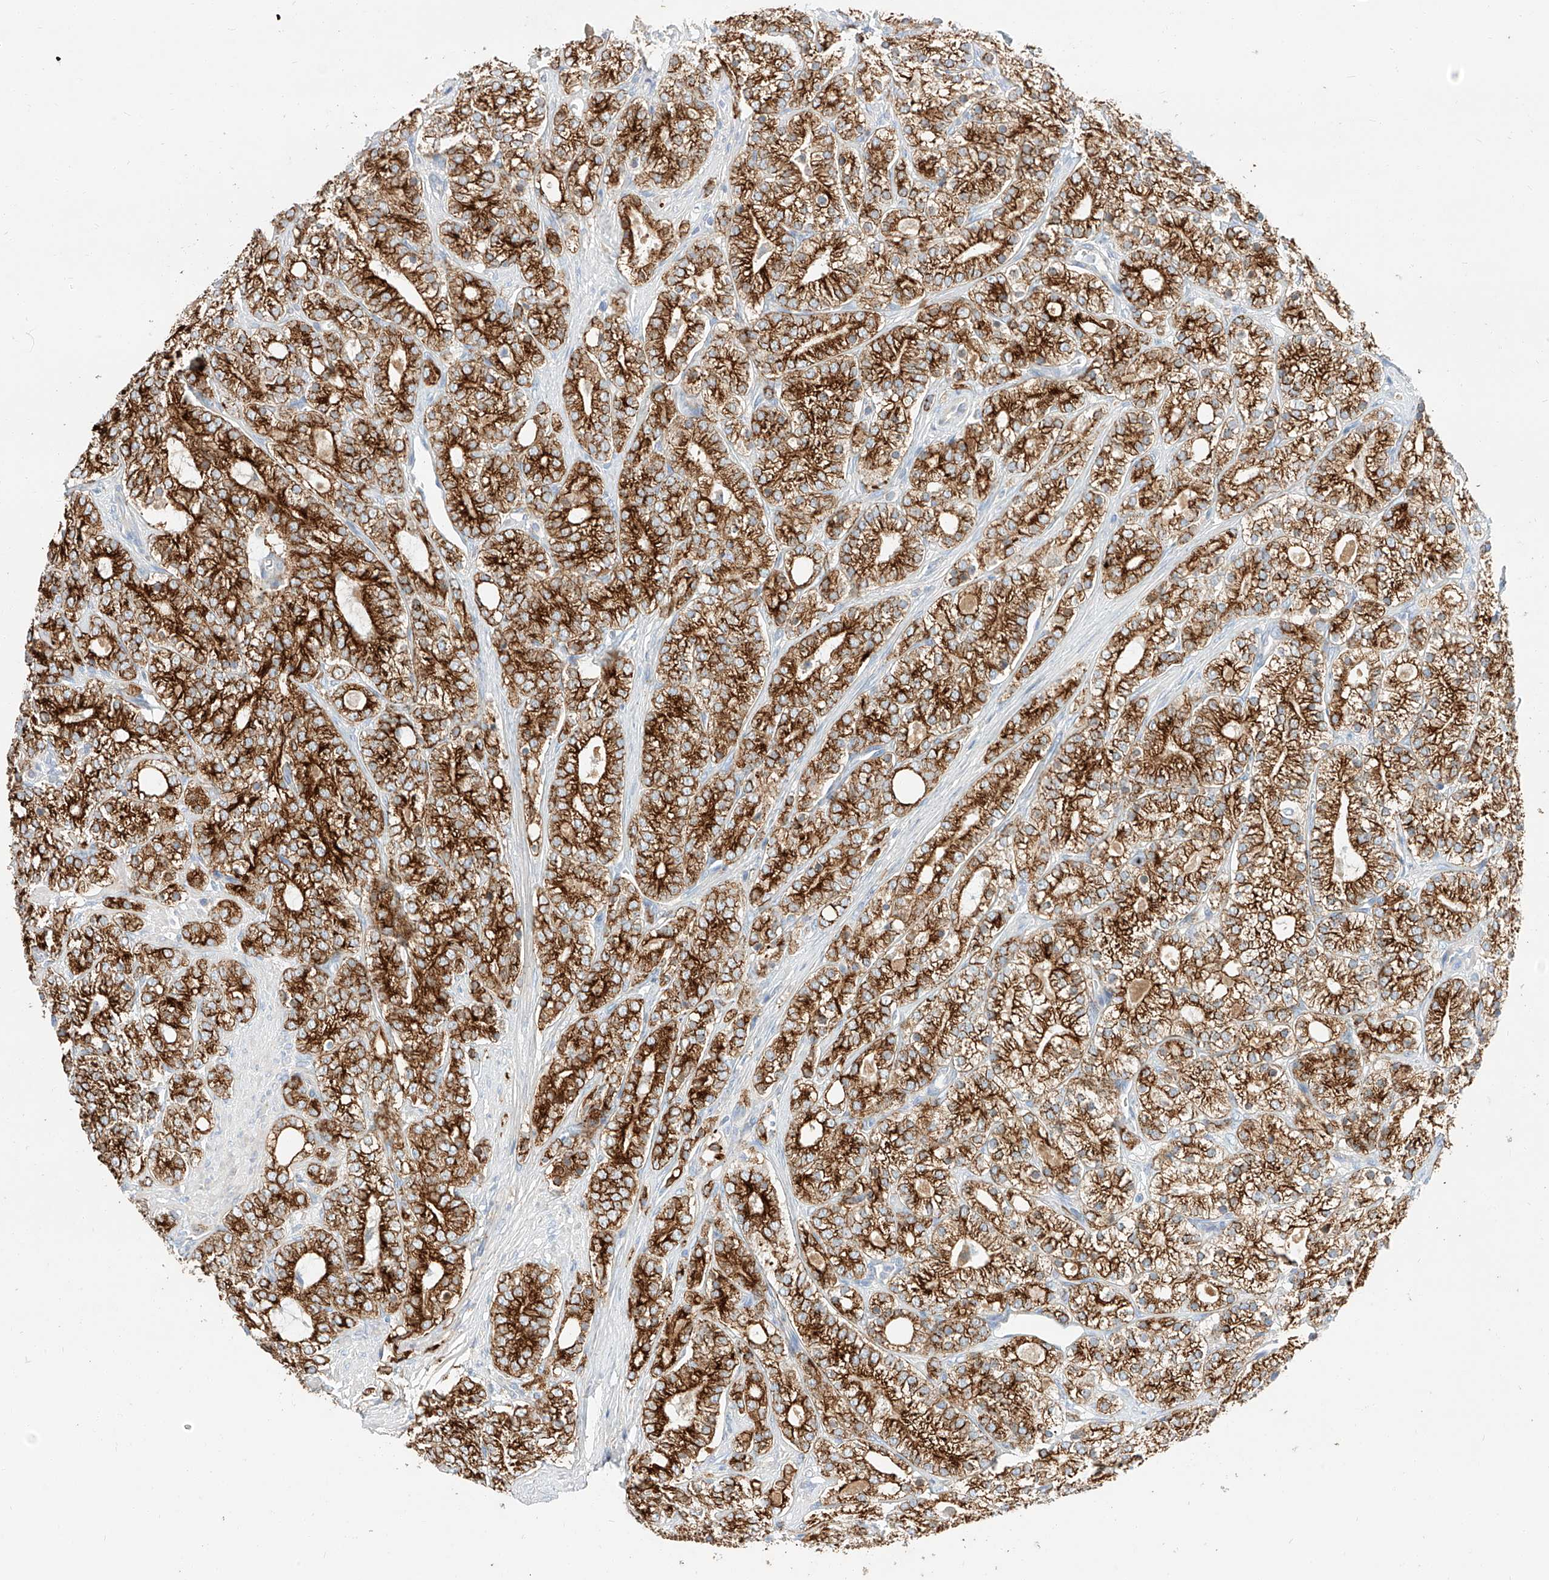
{"staining": {"intensity": "strong", "quantity": ">75%", "location": "cytoplasmic/membranous"}, "tissue": "prostate cancer", "cell_type": "Tumor cells", "image_type": "cancer", "snomed": [{"axis": "morphology", "description": "Adenocarcinoma, High grade"}, {"axis": "topography", "description": "Prostate"}], "caption": "Protein staining of prostate cancer tissue shows strong cytoplasmic/membranous staining in about >75% of tumor cells.", "gene": "MAP7", "patient": {"sex": "male", "age": 57}}